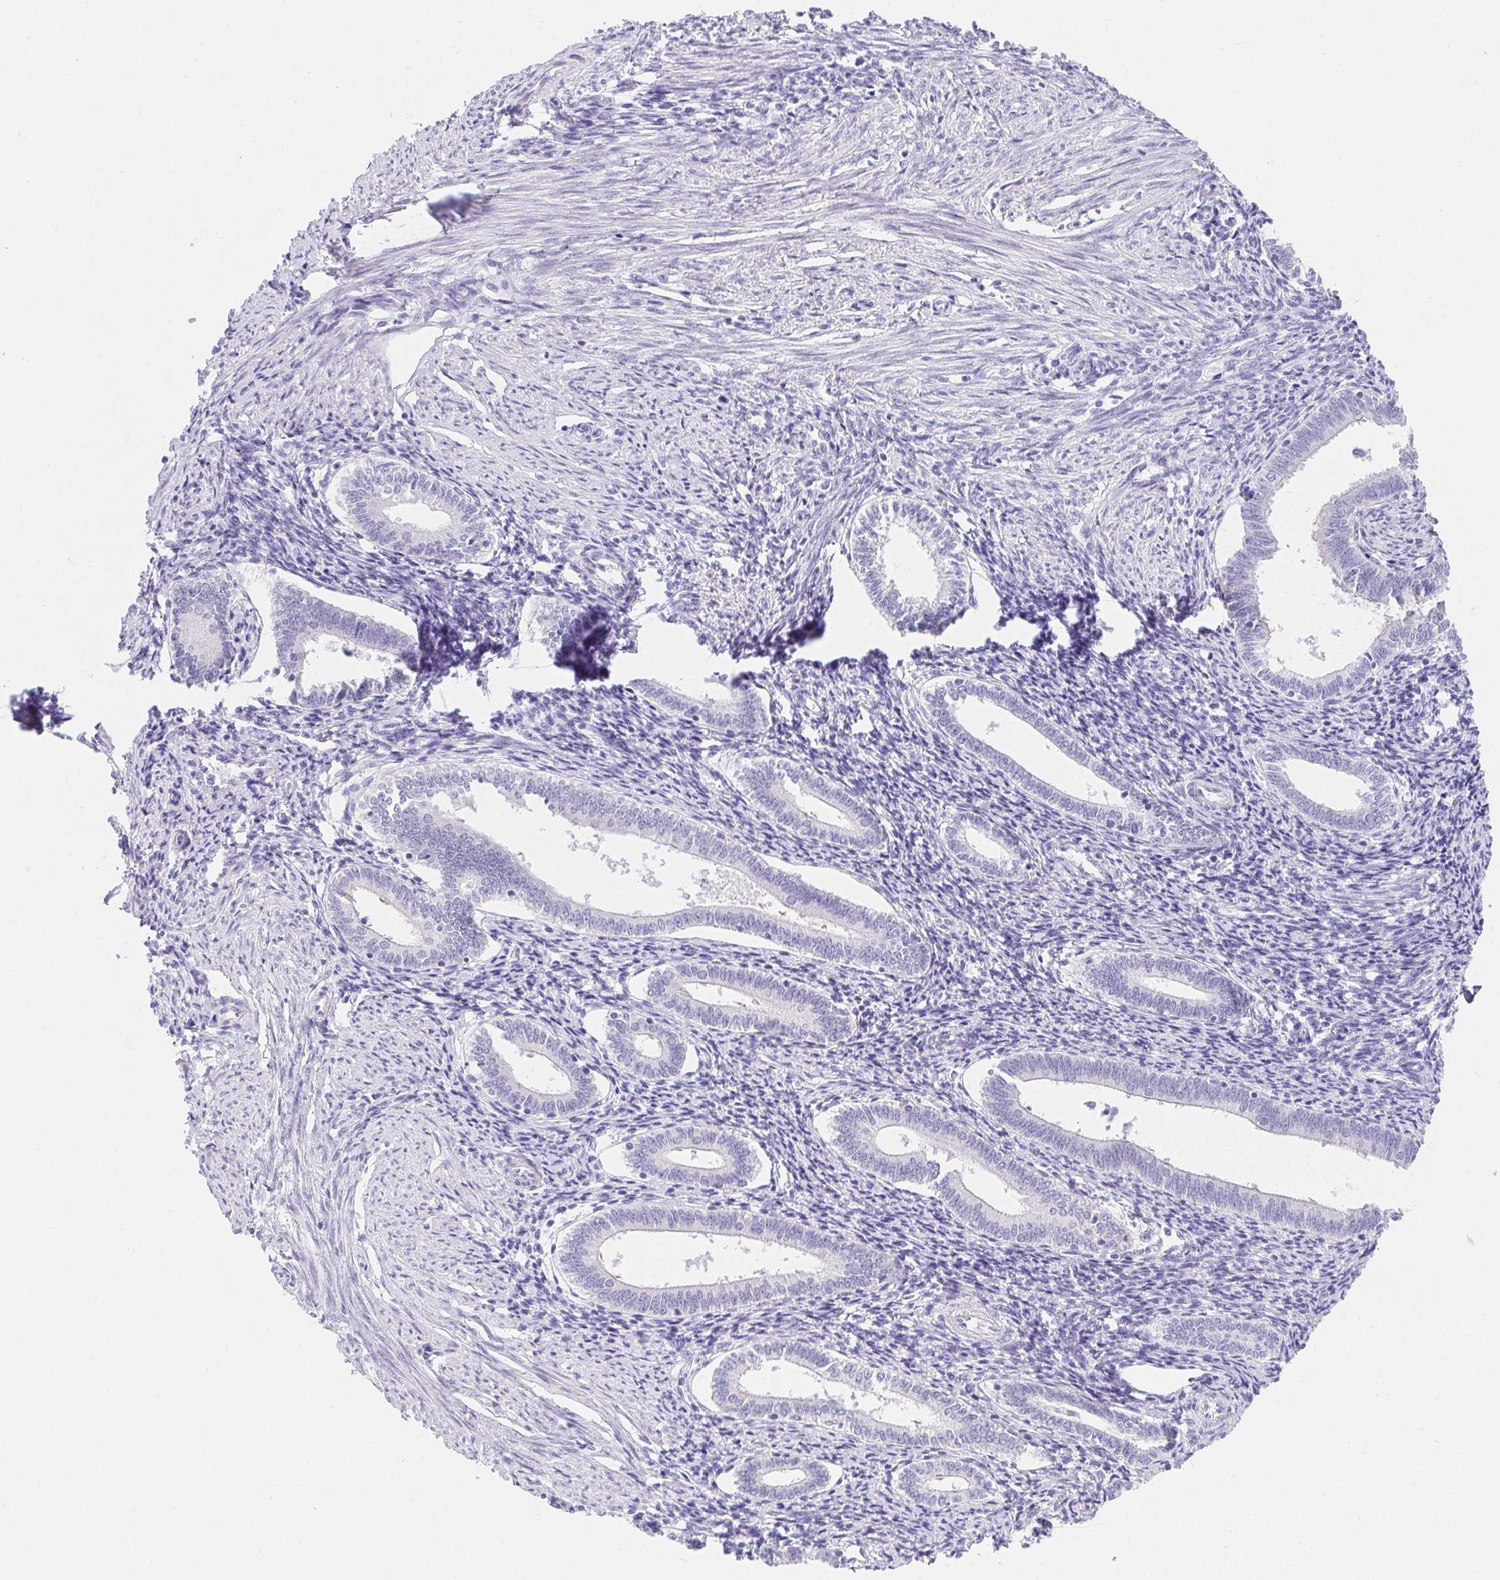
{"staining": {"intensity": "negative", "quantity": "none", "location": "none"}, "tissue": "endometrium", "cell_type": "Cells in endometrial stroma", "image_type": "normal", "snomed": [{"axis": "morphology", "description": "Normal tissue, NOS"}, {"axis": "topography", "description": "Endometrium"}], "caption": "An immunohistochemistry (IHC) image of unremarkable endometrium is shown. There is no staining in cells in endometrial stroma of endometrium.", "gene": "VGLL1", "patient": {"sex": "female", "age": 41}}